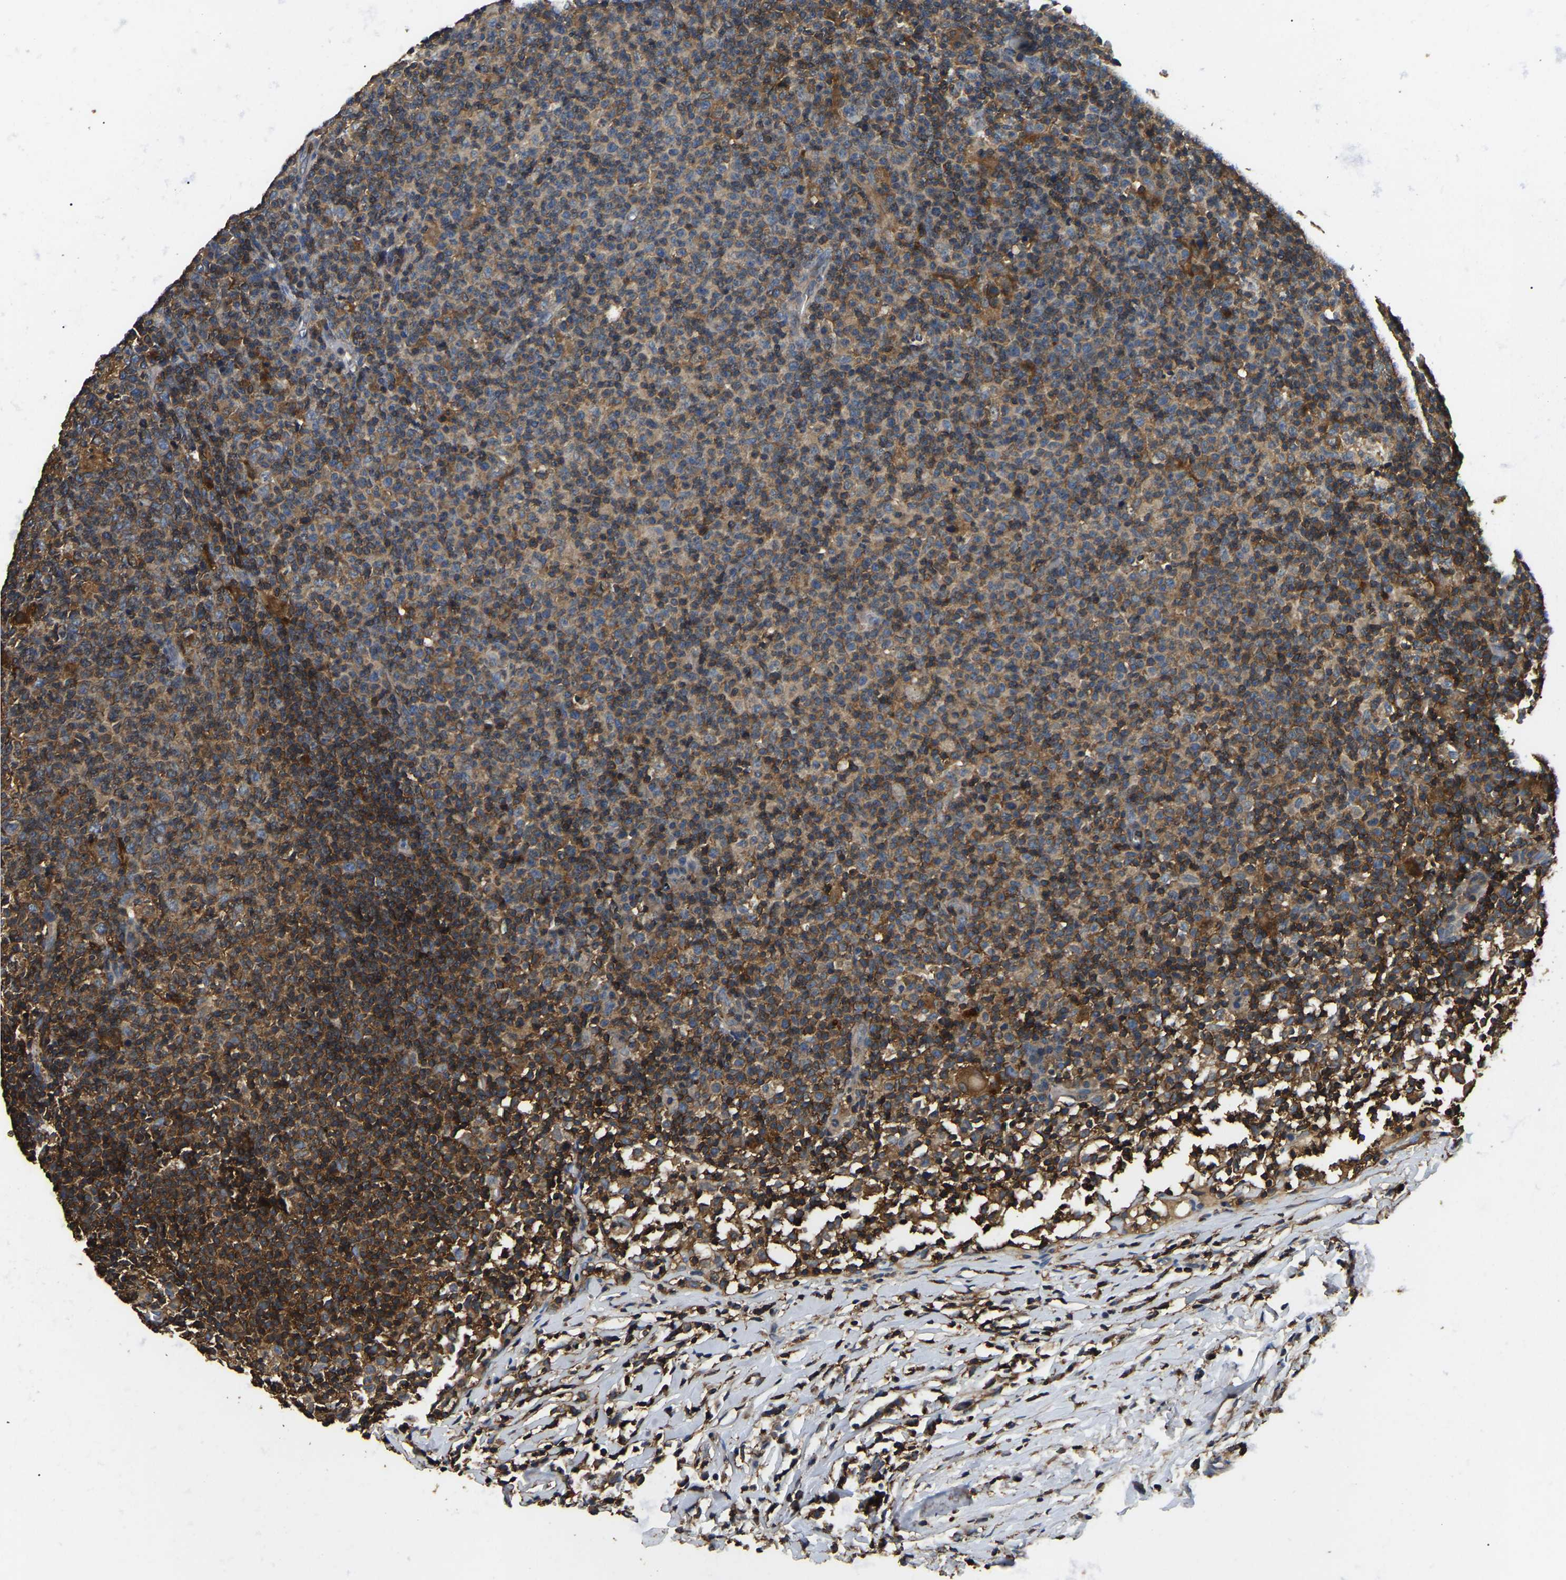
{"staining": {"intensity": "weak", "quantity": "25%-75%", "location": "cytoplasmic/membranous"}, "tissue": "lymph node", "cell_type": "Germinal center cells", "image_type": "normal", "snomed": [{"axis": "morphology", "description": "Normal tissue, NOS"}, {"axis": "morphology", "description": "Inflammation, NOS"}, {"axis": "topography", "description": "Lymph node"}], "caption": "IHC photomicrograph of benign lymph node stained for a protein (brown), which exhibits low levels of weak cytoplasmic/membranous expression in approximately 25%-75% of germinal center cells.", "gene": "SMPD2", "patient": {"sex": "male", "age": 55}}